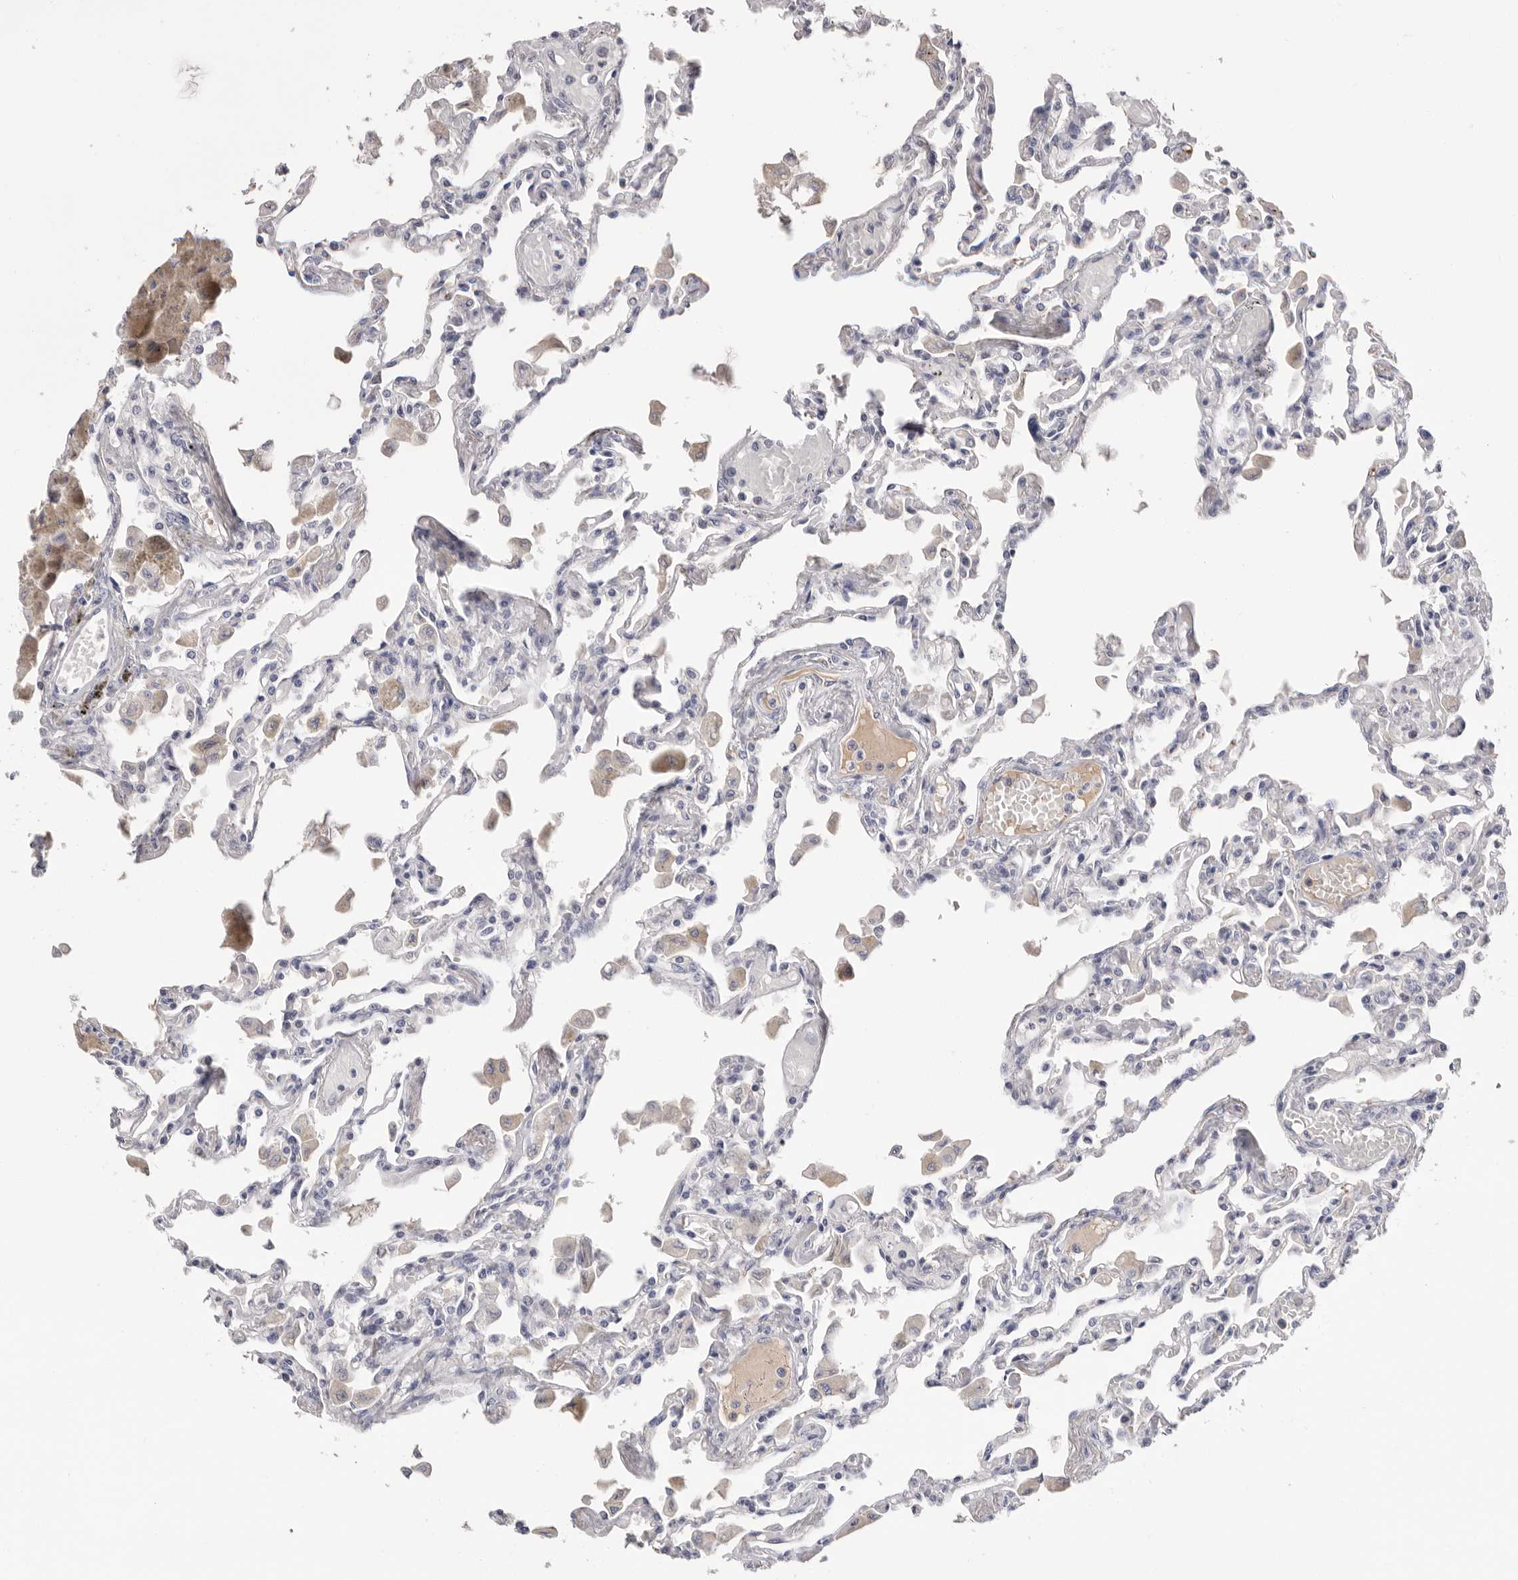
{"staining": {"intensity": "negative", "quantity": "none", "location": "none"}, "tissue": "lung", "cell_type": "Alveolar cells", "image_type": "normal", "snomed": [{"axis": "morphology", "description": "Normal tissue, NOS"}, {"axis": "topography", "description": "Bronchus"}, {"axis": "topography", "description": "Lung"}], "caption": "Immunohistochemistry of benign lung exhibits no staining in alveolar cells. (DAB immunohistochemistry with hematoxylin counter stain).", "gene": "APOA2", "patient": {"sex": "female", "age": 49}}